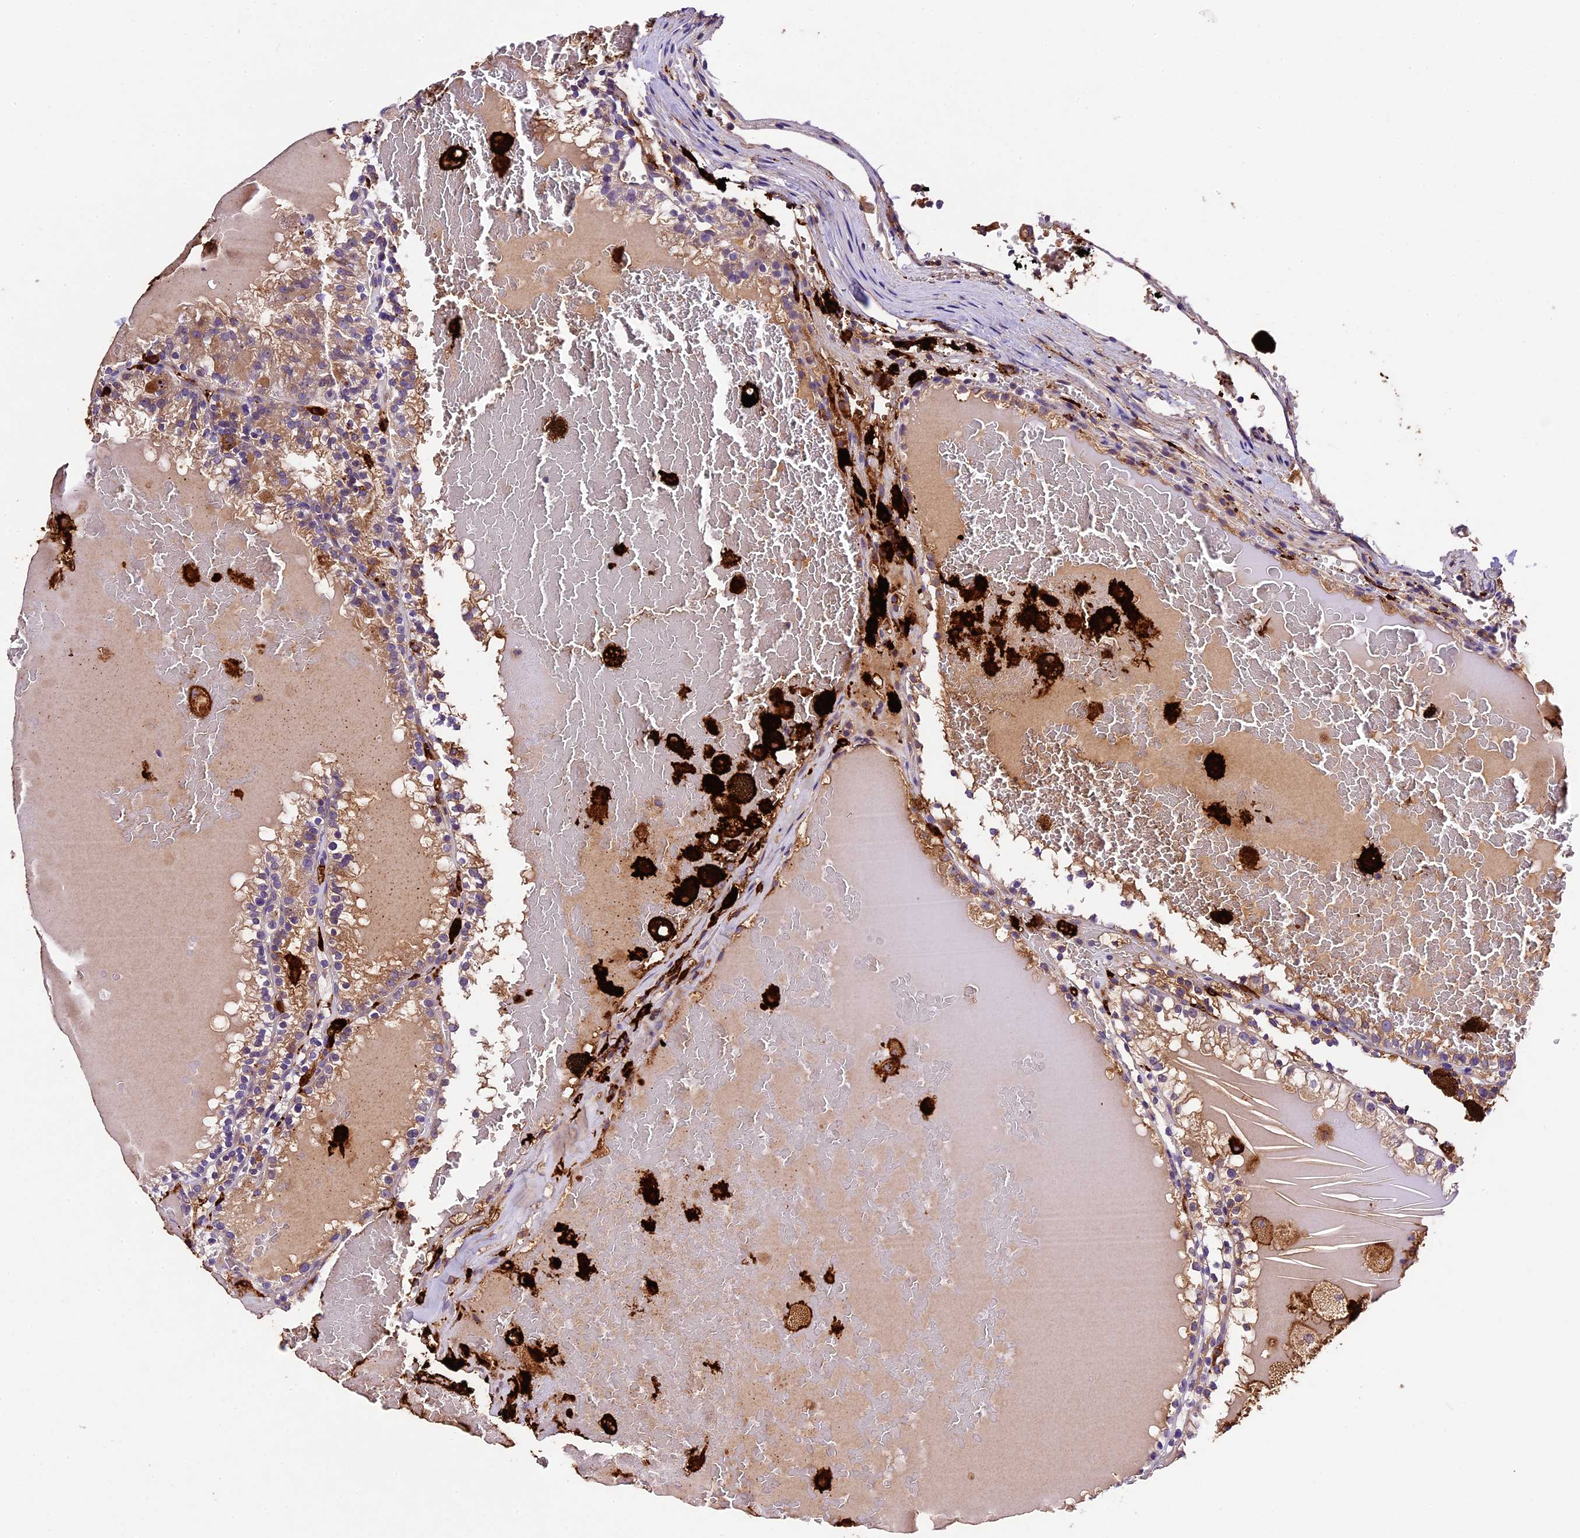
{"staining": {"intensity": "weak", "quantity": ">75%", "location": "cytoplasmic/membranous"}, "tissue": "renal cancer", "cell_type": "Tumor cells", "image_type": "cancer", "snomed": [{"axis": "morphology", "description": "Adenocarcinoma, NOS"}, {"axis": "topography", "description": "Kidney"}], "caption": "This image displays immunohistochemistry (IHC) staining of adenocarcinoma (renal), with low weak cytoplasmic/membranous staining in about >75% of tumor cells.", "gene": "CILP2", "patient": {"sex": "female", "age": 56}}